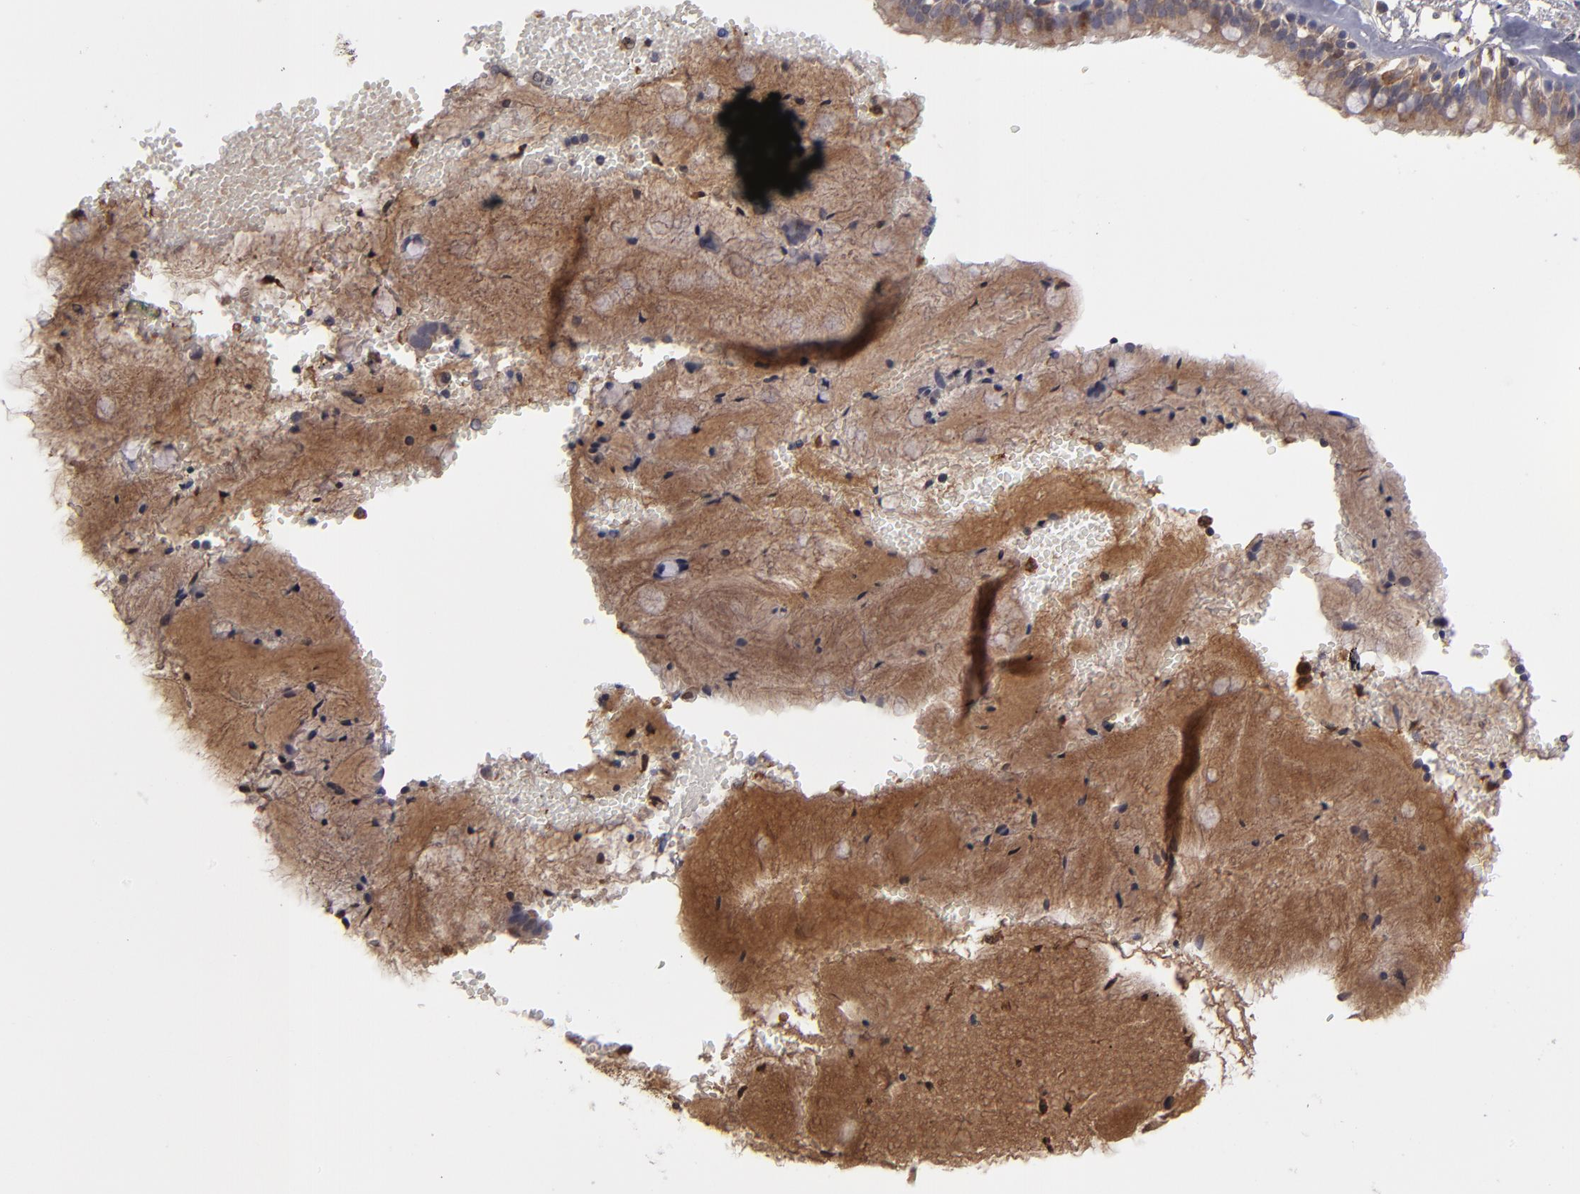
{"staining": {"intensity": "weak", "quantity": "25%-75%", "location": "cytoplasmic/membranous"}, "tissue": "bronchus", "cell_type": "Respiratory epithelial cells", "image_type": "normal", "snomed": [{"axis": "morphology", "description": "Normal tissue, NOS"}, {"axis": "topography", "description": "Bronchus"}, {"axis": "topography", "description": "Lung"}], "caption": "DAB (3,3'-diaminobenzidine) immunohistochemical staining of benign bronchus reveals weak cytoplasmic/membranous protein staining in approximately 25%-75% of respiratory epithelial cells.", "gene": "SERPINA7", "patient": {"sex": "female", "age": 56}}